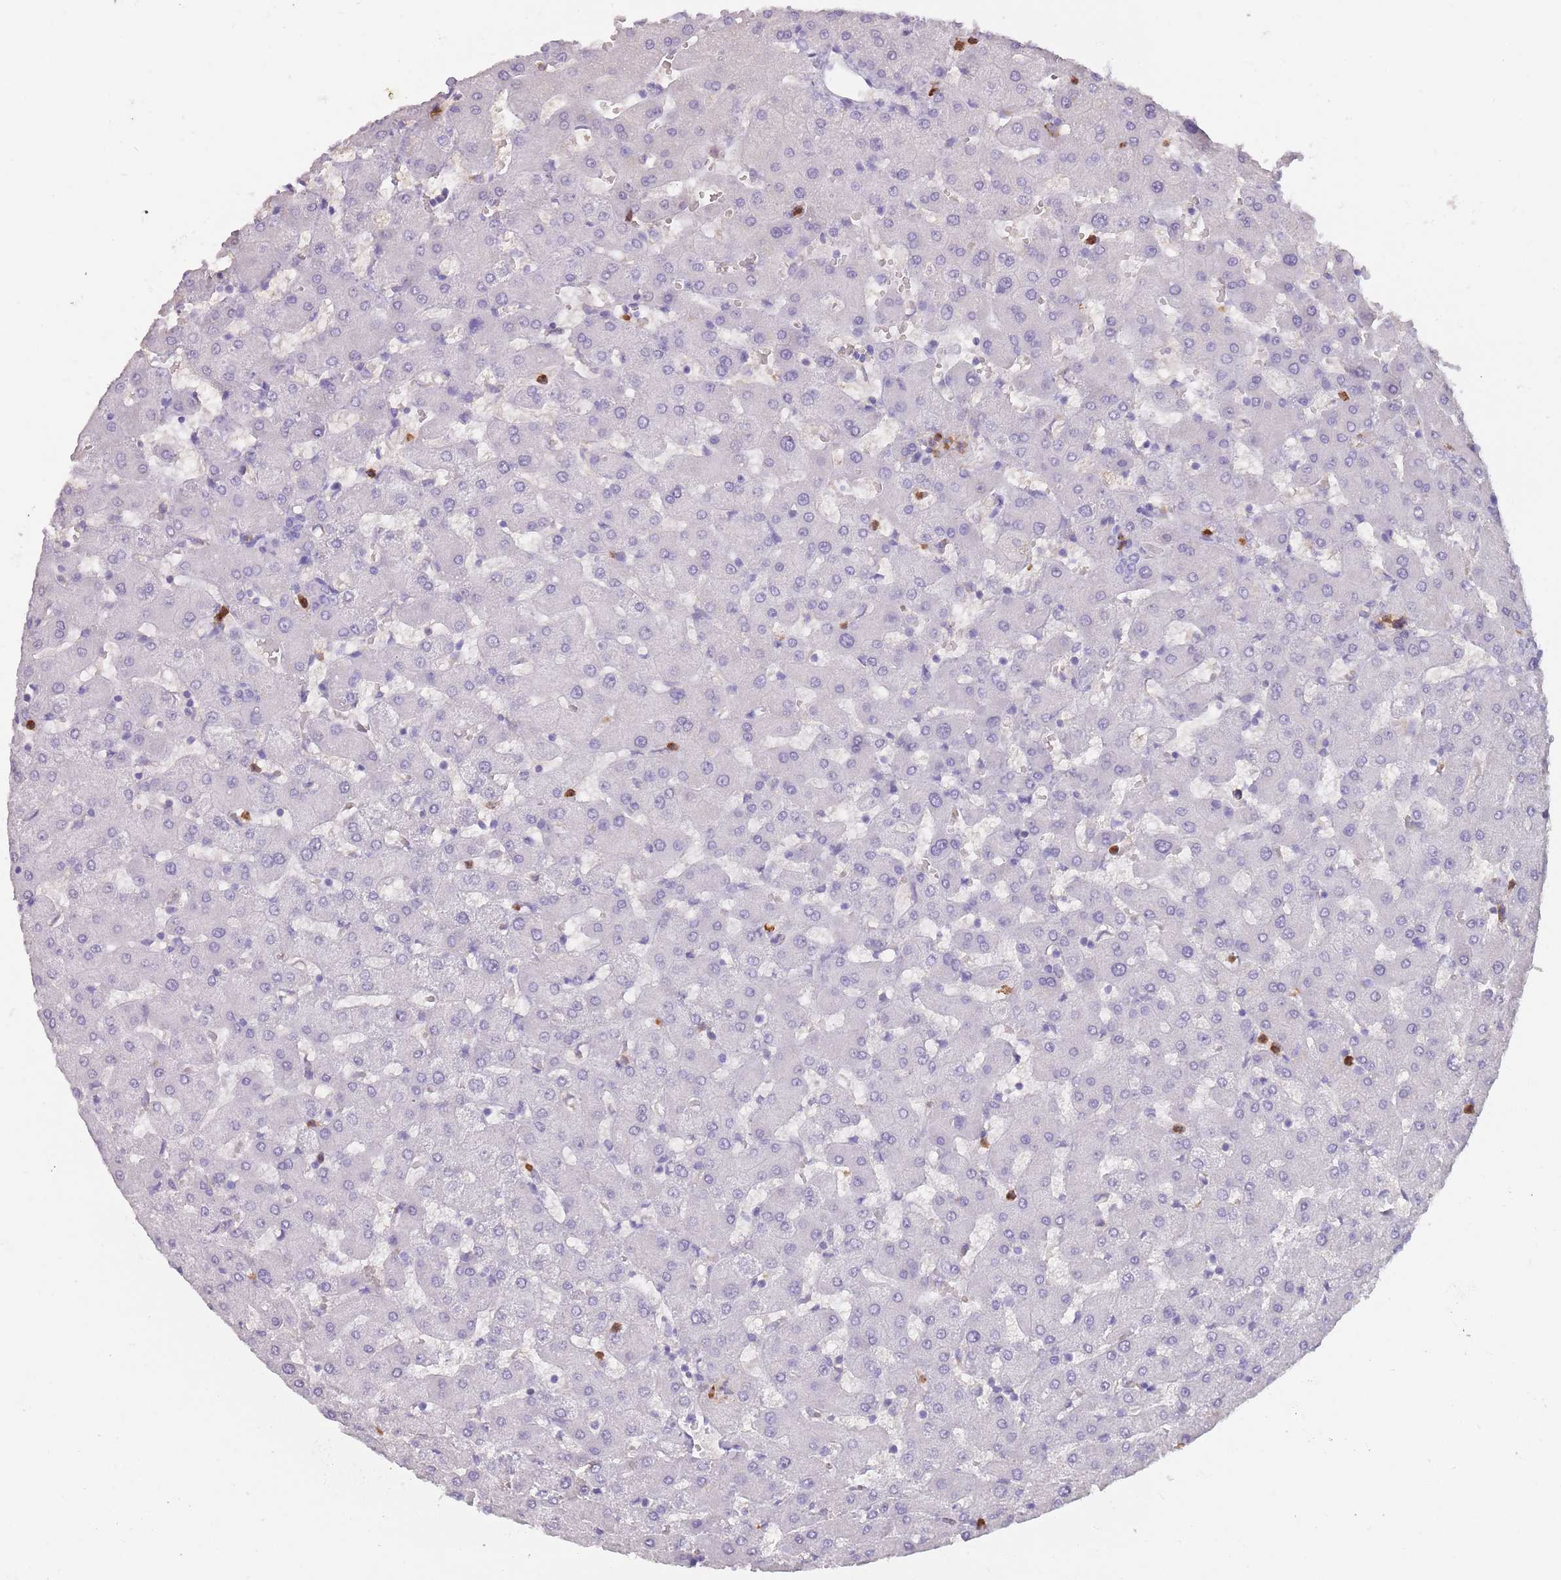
{"staining": {"intensity": "negative", "quantity": "none", "location": "none"}, "tissue": "liver", "cell_type": "Cholangiocytes", "image_type": "normal", "snomed": [{"axis": "morphology", "description": "Normal tissue, NOS"}, {"axis": "topography", "description": "Liver"}], "caption": "This is a histopathology image of immunohistochemistry staining of normal liver, which shows no staining in cholangiocytes.", "gene": "CR1L", "patient": {"sex": "female", "age": 63}}